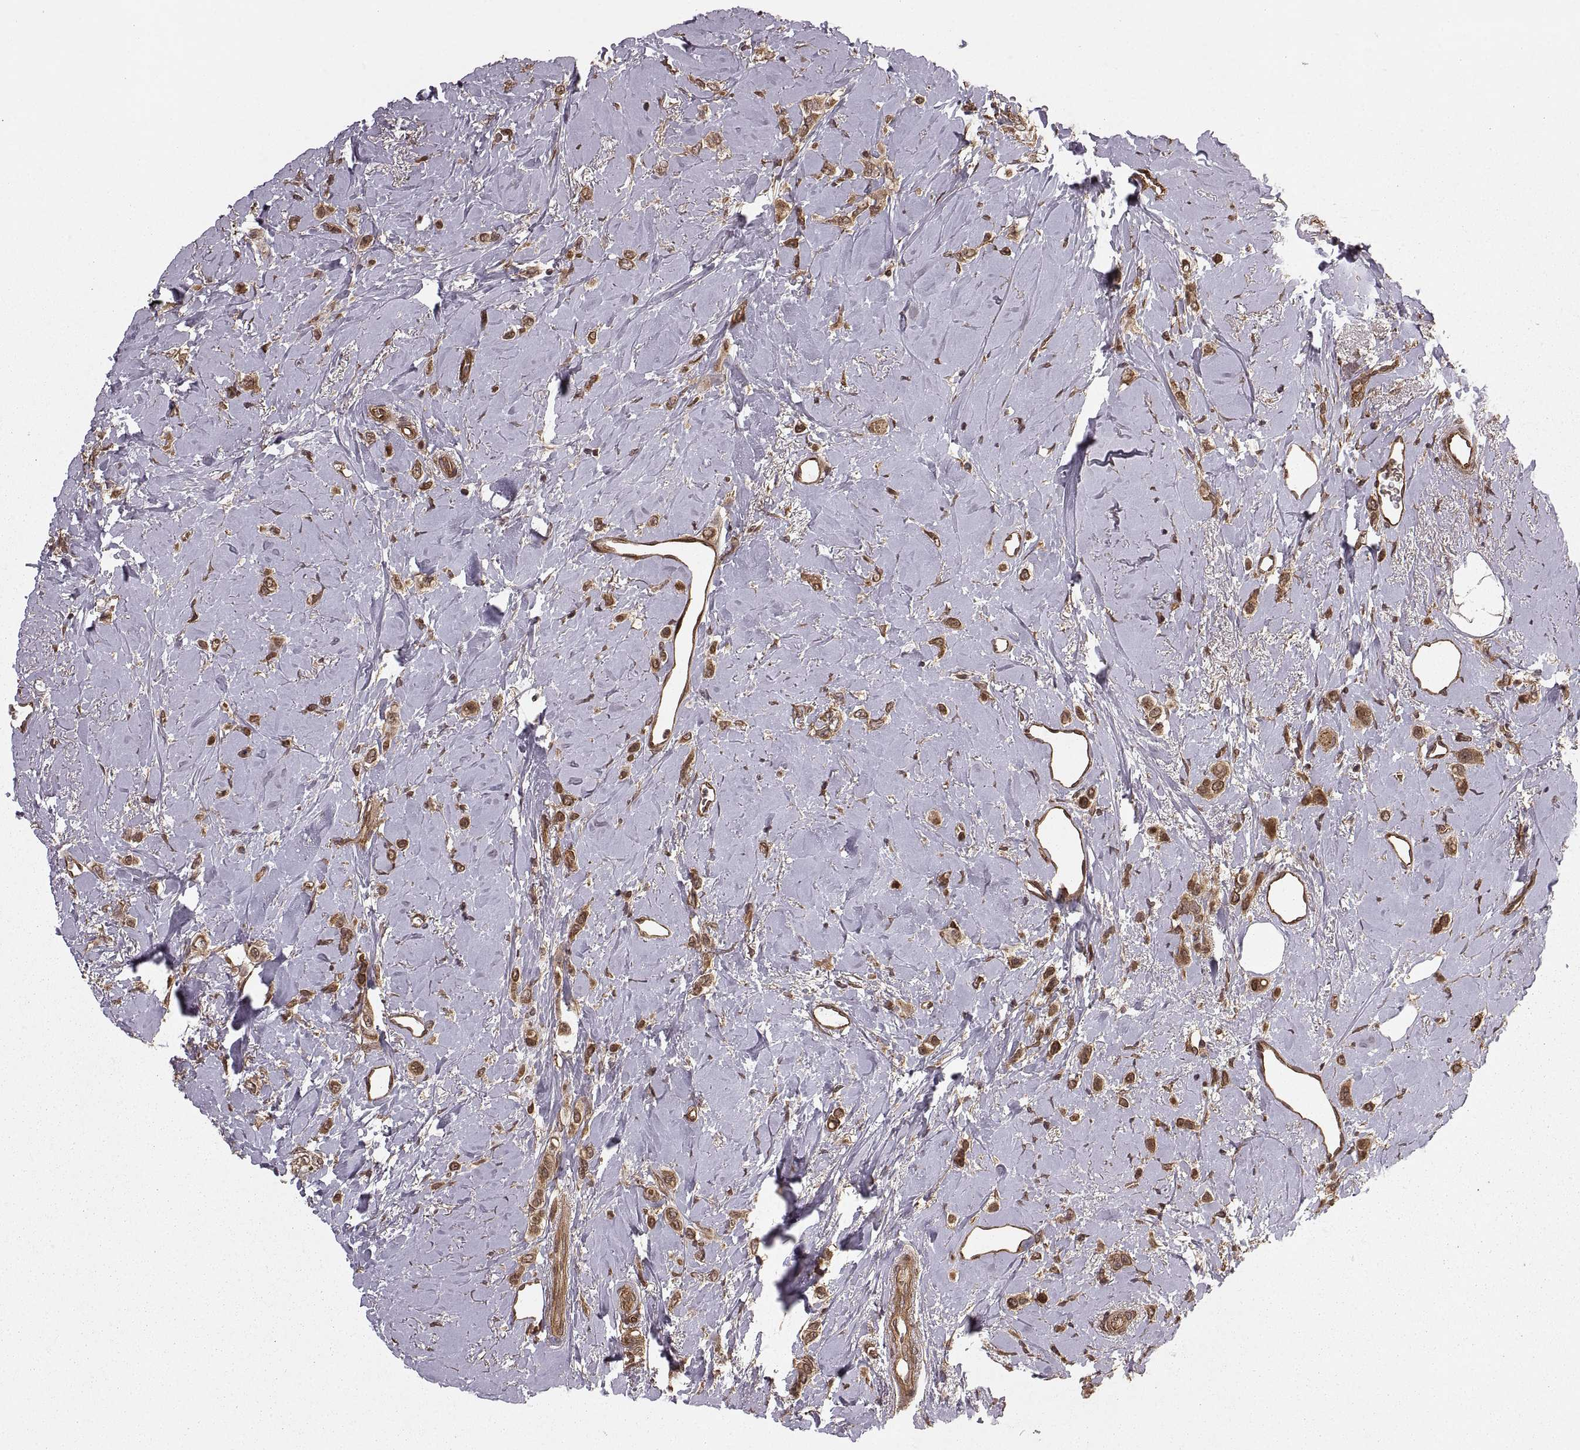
{"staining": {"intensity": "strong", "quantity": ">75%", "location": "cytoplasmic/membranous,nuclear"}, "tissue": "breast cancer", "cell_type": "Tumor cells", "image_type": "cancer", "snomed": [{"axis": "morphology", "description": "Lobular carcinoma"}, {"axis": "topography", "description": "Breast"}], "caption": "This is an image of immunohistochemistry (IHC) staining of breast cancer (lobular carcinoma), which shows strong staining in the cytoplasmic/membranous and nuclear of tumor cells.", "gene": "DEDD", "patient": {"sex": "female", "age": 66}}